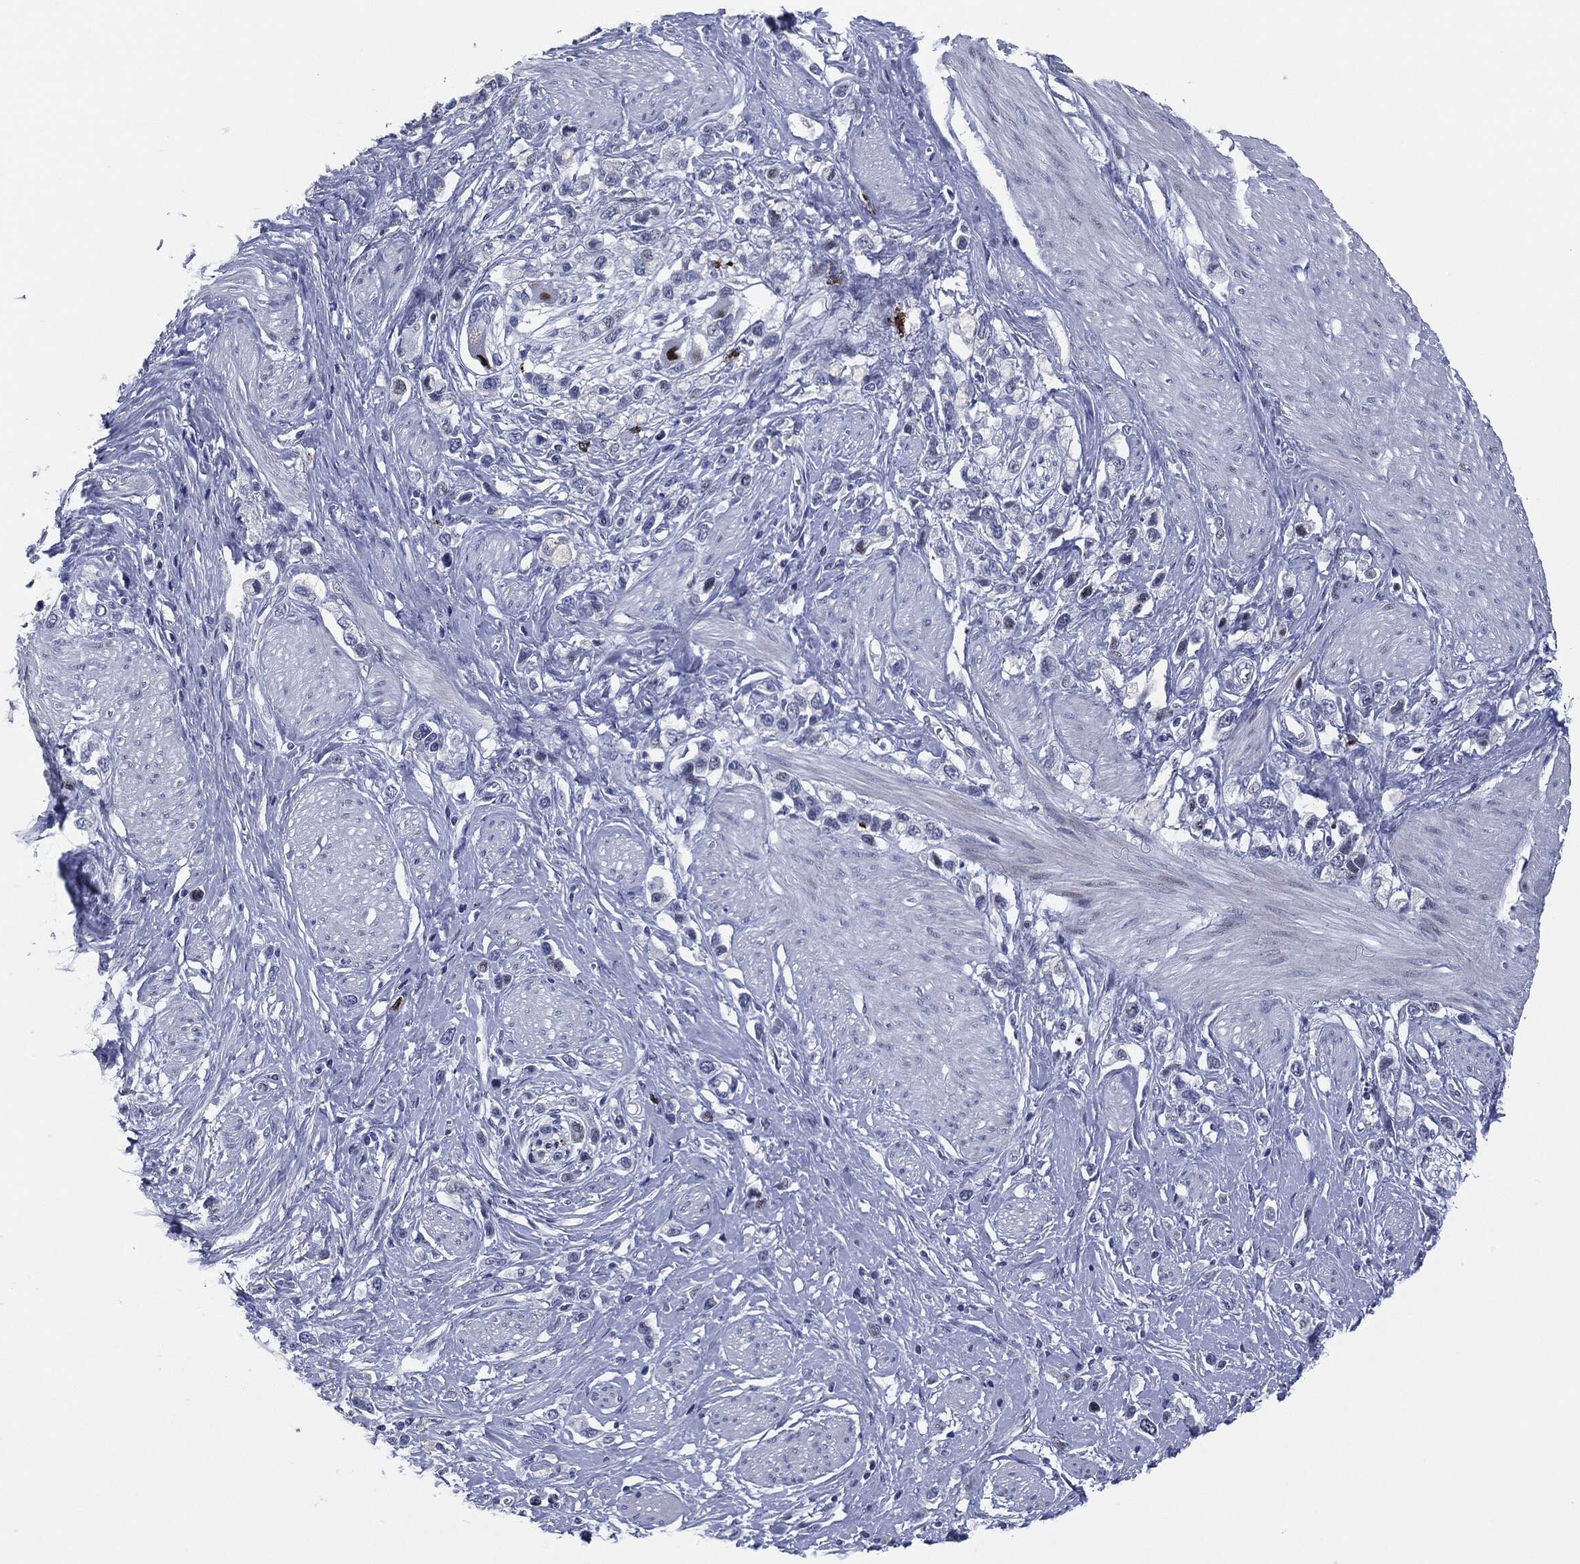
{"staining": {"intensity": "negative", "quantity": "none", "location": "none"}, "tissue": "stomach cancer", "cell_type": "Tumor cells", "image_type": "cancer", "snomed": [{"axis": "morphology", "description": "Normal tissue, NOS"}, {"axis": "morphology", "description": "Adenocarcinoma, NOS"}, {"axis": "morphology", "description": "Adenocarcinoma, High grade"}, {"axis": "topography", "description": "Stomach, upper"}, {"axis": "topography", "description": "Stomach"}], "caption": "DAB immunohistochemical staining of stomach adenocarcinoma reveals no significant positivity in tumor cells.", "gene": "MPO", "patient": {"sex": "female", "age": 65}}